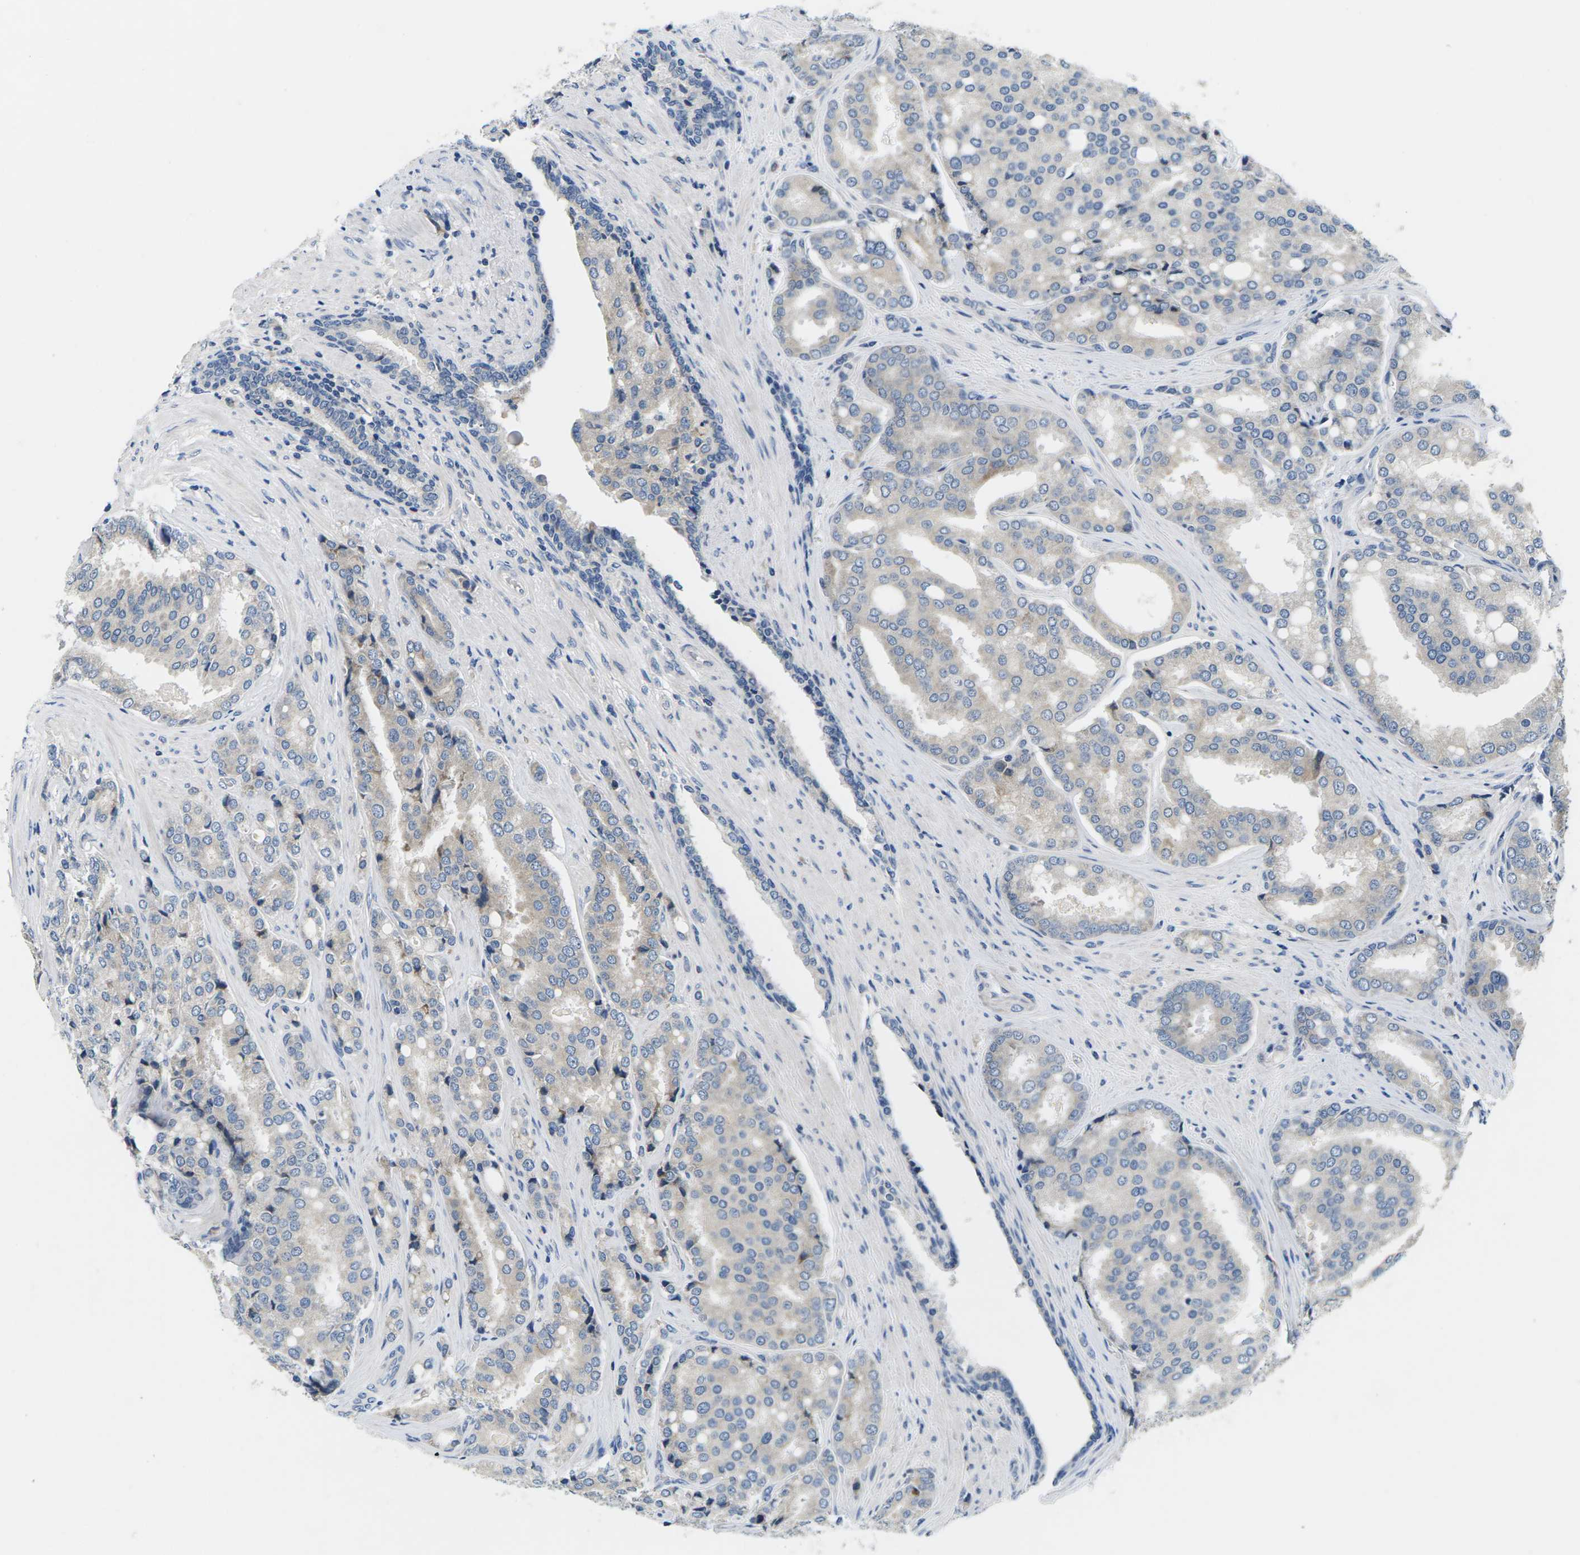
{"staining": {"intensity": "negative", "quantity": "none", "location": "none"}, "tissue": "prostate cancer", "cell_type": "Tumor cells", "image_type": "cancer", "snomed": [{"axis": "morphology", "description": "Adenocarcinoma, High grade"}, {"axis": "topography", "description": "Prostate"}], "caption": "Histopathology image shows no protein positivity in tumor cells of prostate cancer (adenocarcinoma (high-grade)) tissue.", "gene": "ERGIC3", "patient": {"sex": "male", "age": 50}}